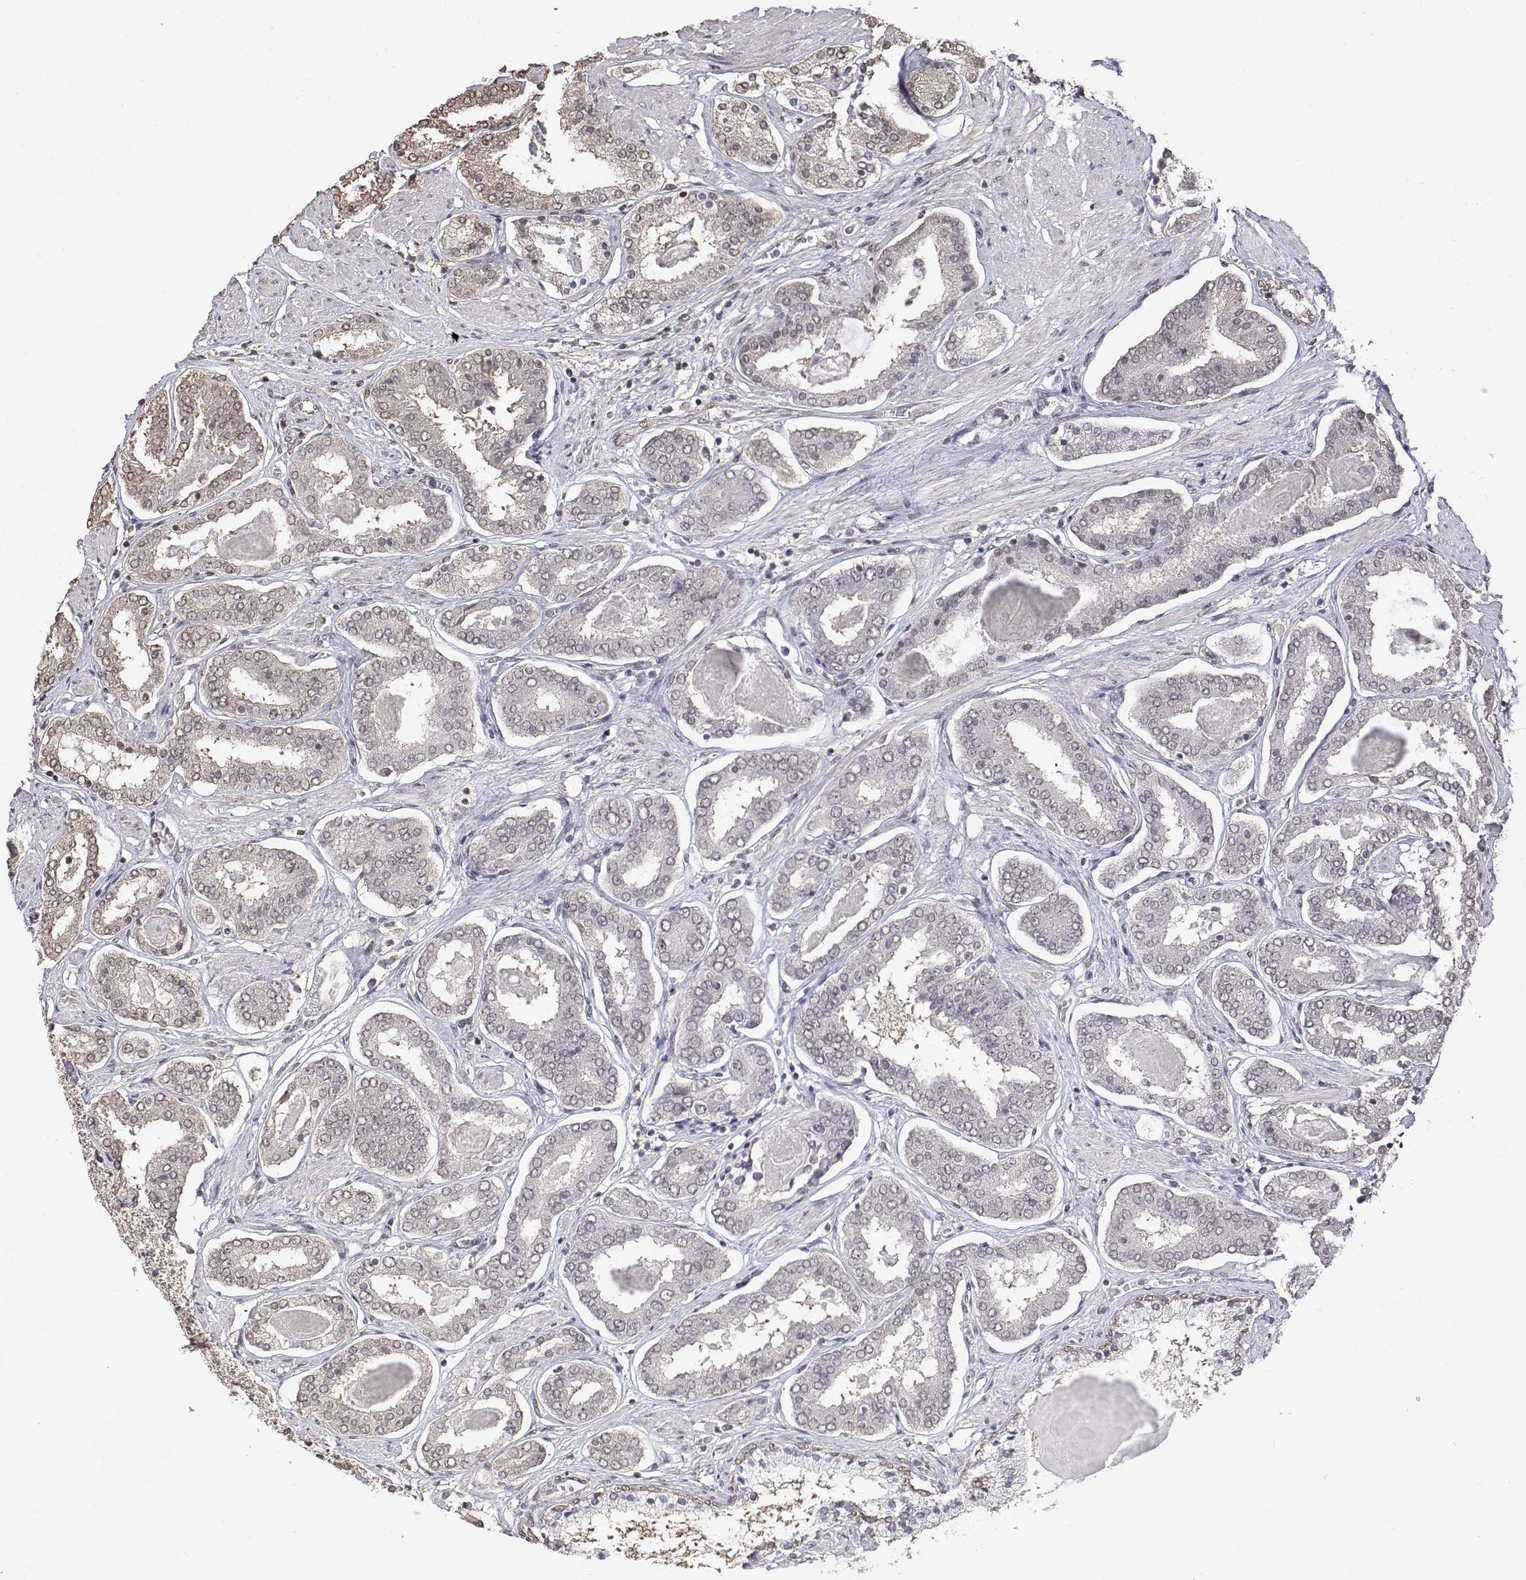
{"staining": {"intensity": "weak", "quantity": "<25%", "location": "nuclear"}, "tissue": "prostate cancer", "cell_type": "Tumor cells", "image_type": "cancer", "snomed": [{"axis": "morphology", "description": "Adenocarcinoma, High grade"}, {"axis": "topography", "description": "Prostate"}], "caption": "IHC of prostate cancer reveals no staining in tumor cells.", "gene": "TPI1", "patient": {"sex": "male", "age": 63}}